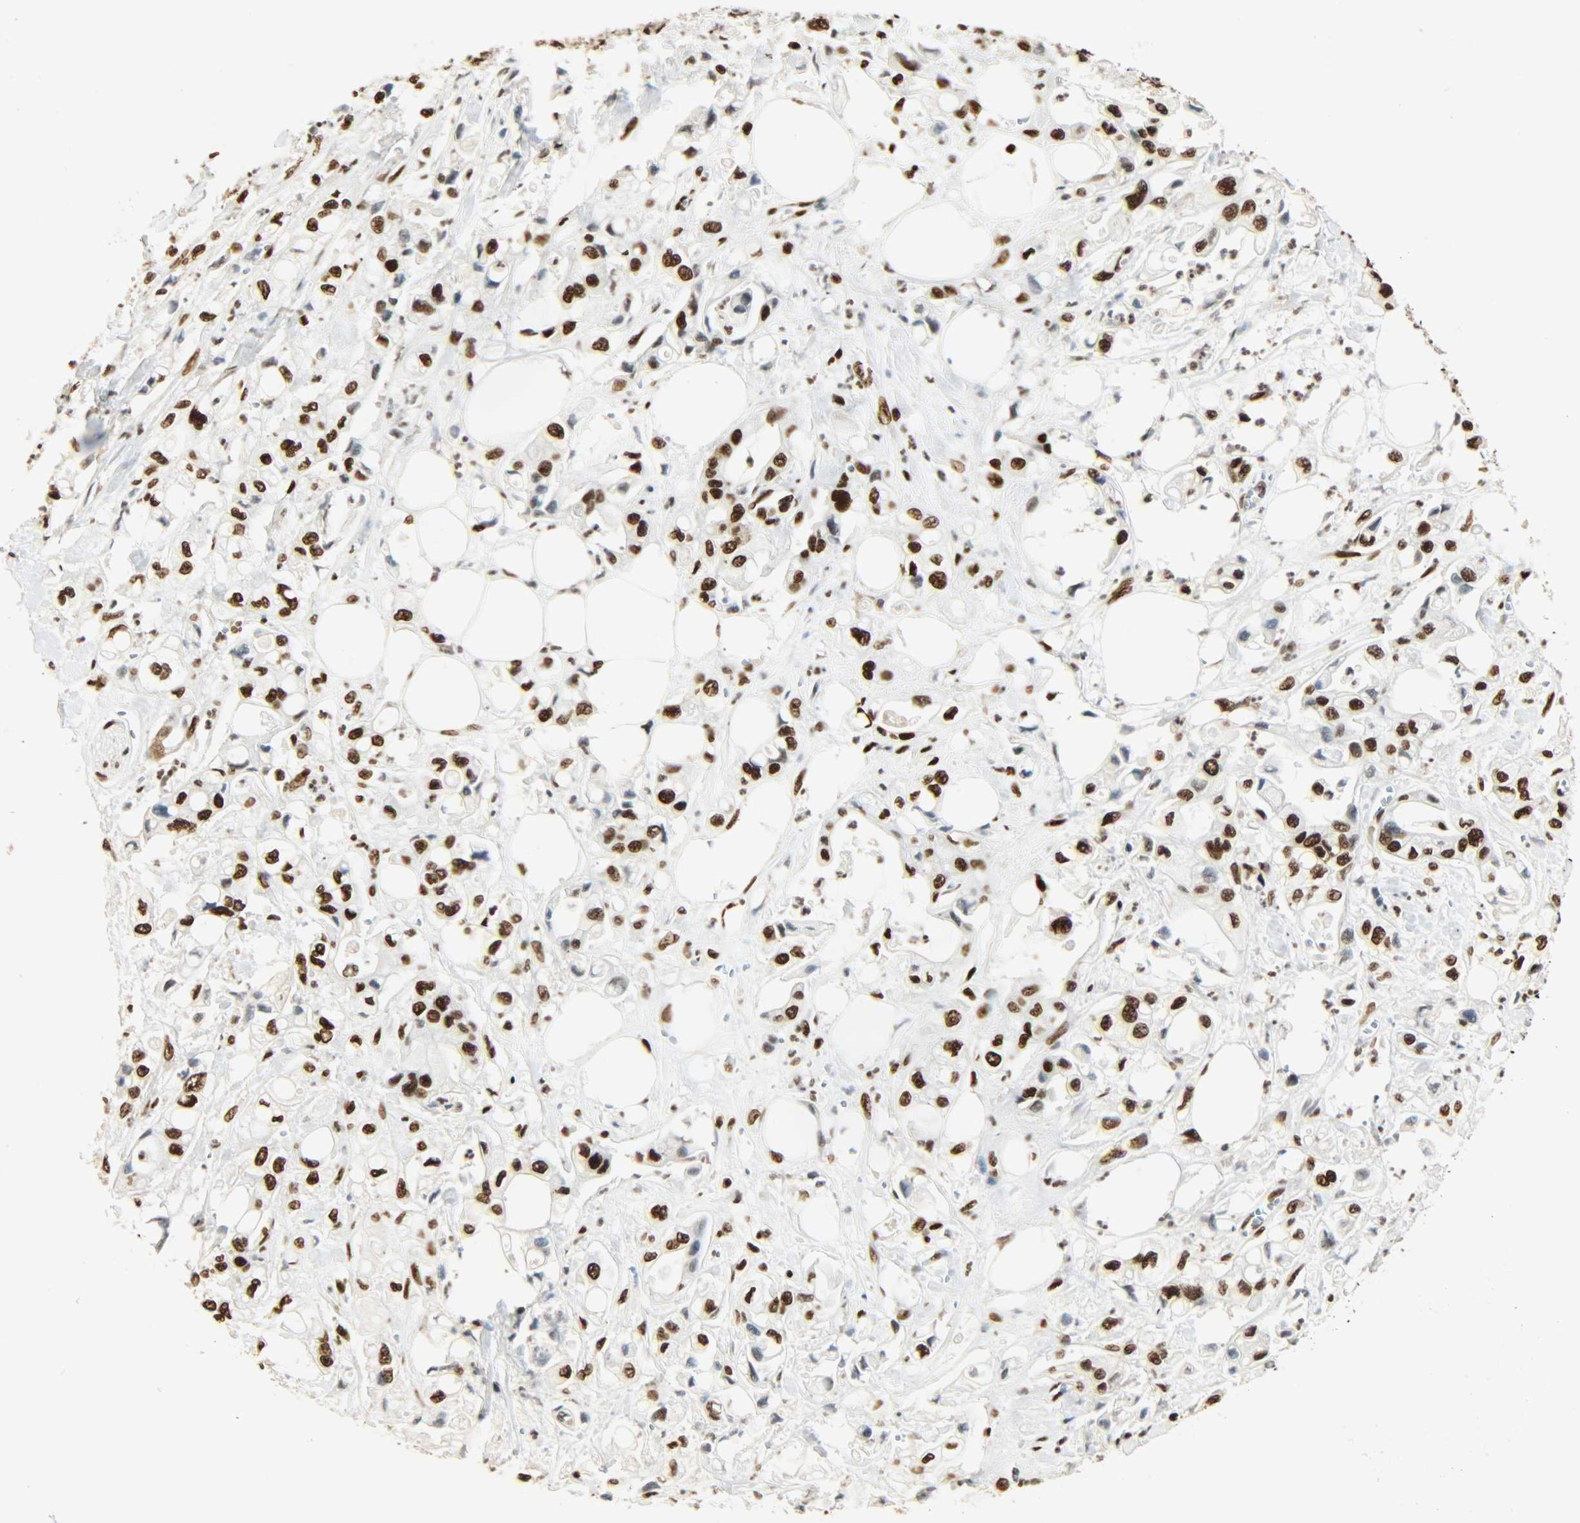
{"staining": {"intensity": "strong", "quantity": ">75%", "location": "nuclear"}, "tissue": "pancreatic cancer", "cell_type": "Tumor cells", "image_type": "cancer", "snomed": [{"axis": "morphology", "description": "Adenocarcinoma, NOS"}, {"axis": "topography", "description": "Pancreas"}], "caption": "Immunohistochemical staining of human pancreatic cancer (adenocarcinoma) displays high levels of strong nuclear protein positivity in about >75% of tumor cells.", "gene": "KHDRBS1", "patient": {"sex": "male", "age": 70}}